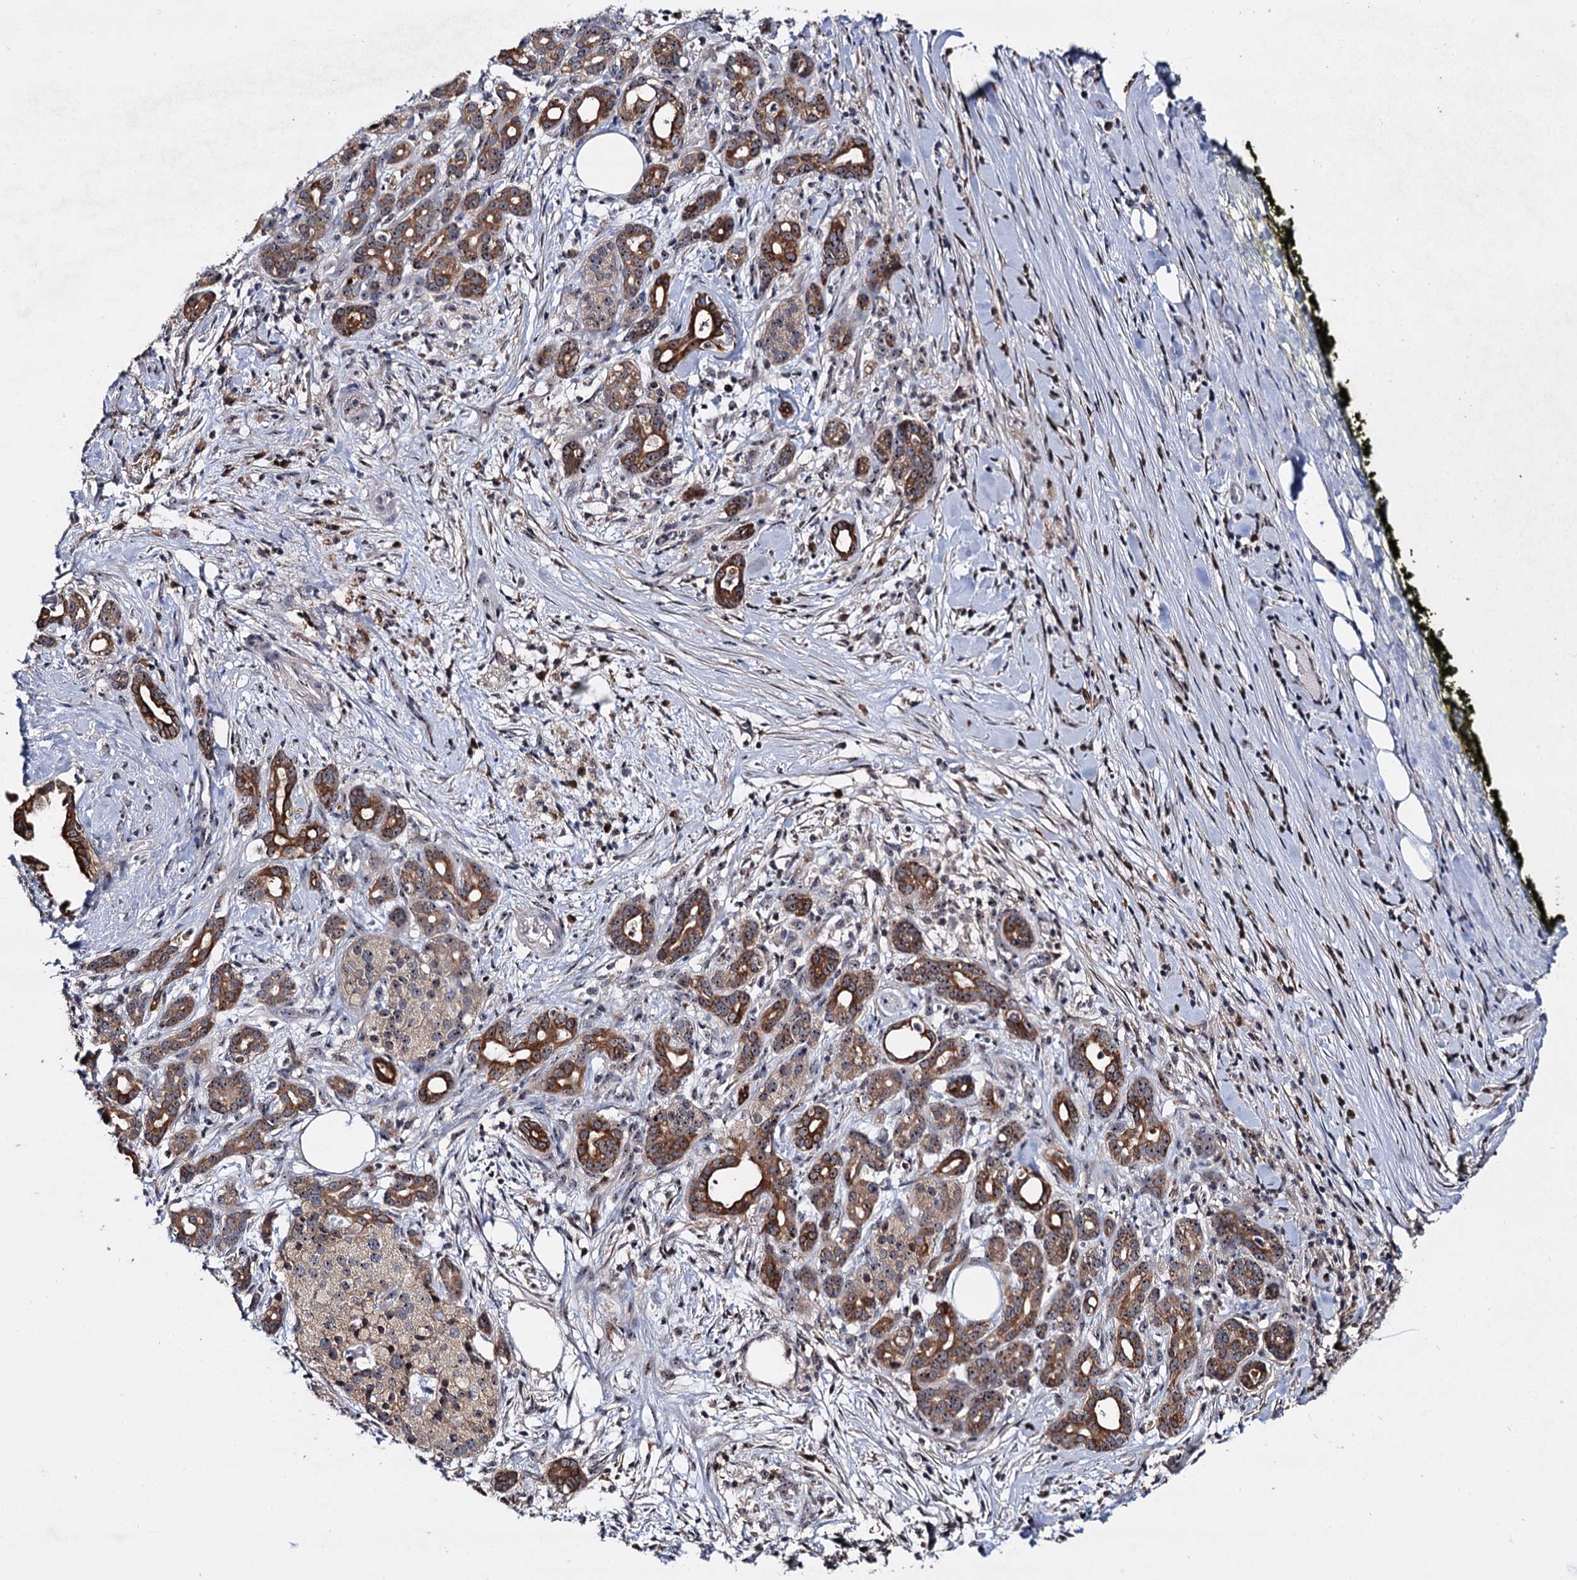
{"staining": {"intensity": "strong", "quantity": ">75%", "location": "cytoplasmic/membranous,nuclear"}, "tissue": "pancreatic cancer", "cell_type": "Tumor cells", "image_type": "cancer", "snomed": [{"axis": "morphology", "description": "Adenocarcinoma, NOS"}, {"axis": "topography", "description": "Pancreas"}], "caption": "Strong cytoplasmic/membranous and nuclear staining for a protein is identified in approximately >75% of tumor cells of pancreatic cancer (adenocarcinoma) using immunohistochemistry.", "gene": "SUPT20H", "patient": {"sex": "female", "age": 66}}